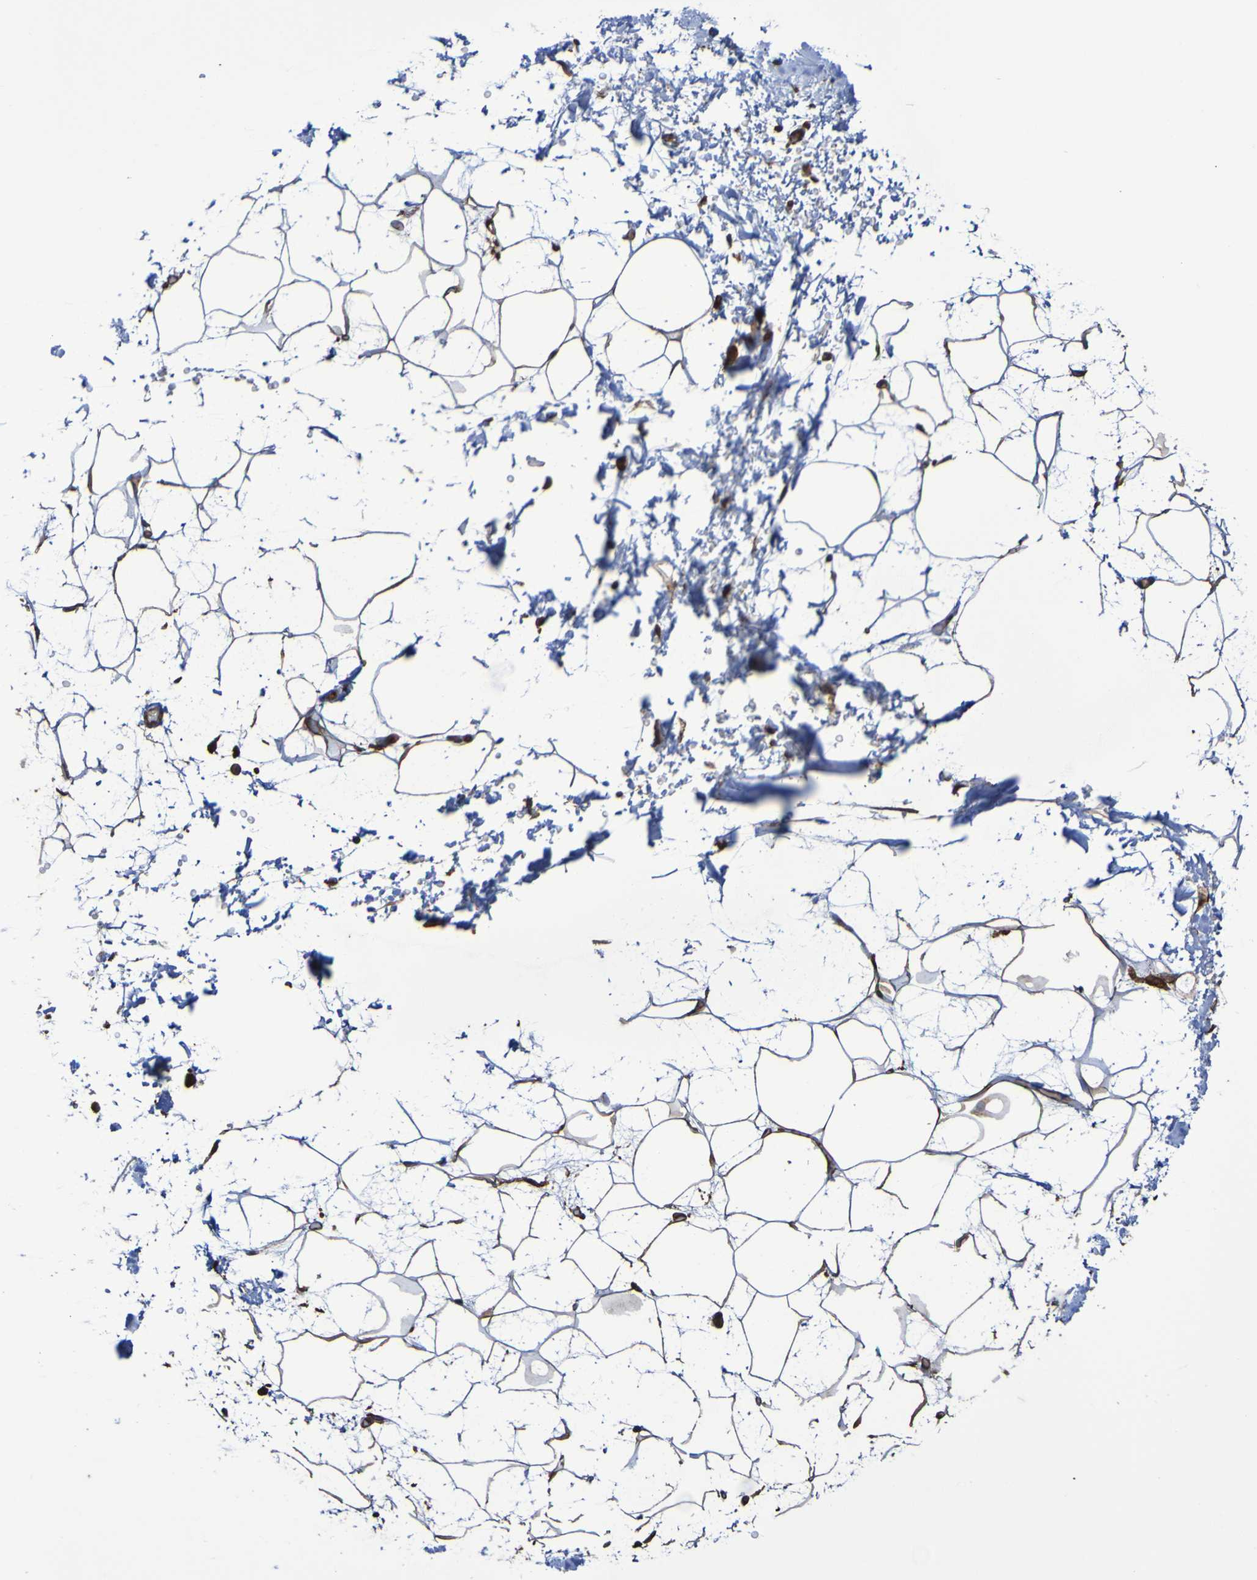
{"staining": {"intensity": "strong", "quantity": "25%-75%", "location": "cytoplasmic/membranous"}, "tissue": "adipose tissue", "cell_type": "Adipocytes", "image_type": "normal", "snomed": [{"axis": "morphology", "description": "Normal tissue, NOS"}, {"axis": "topography", "description": "Soft tissue"}], "caption": "IHC micrograph of normal human adipose tissue stained for a protein (brown), which reveals high levels of strong cytoplasmic/membranous expression in approximately 25%-75% of adipocytes.", "gene": "RAB11A", "patient": {"sex": "male", "age": 72}}